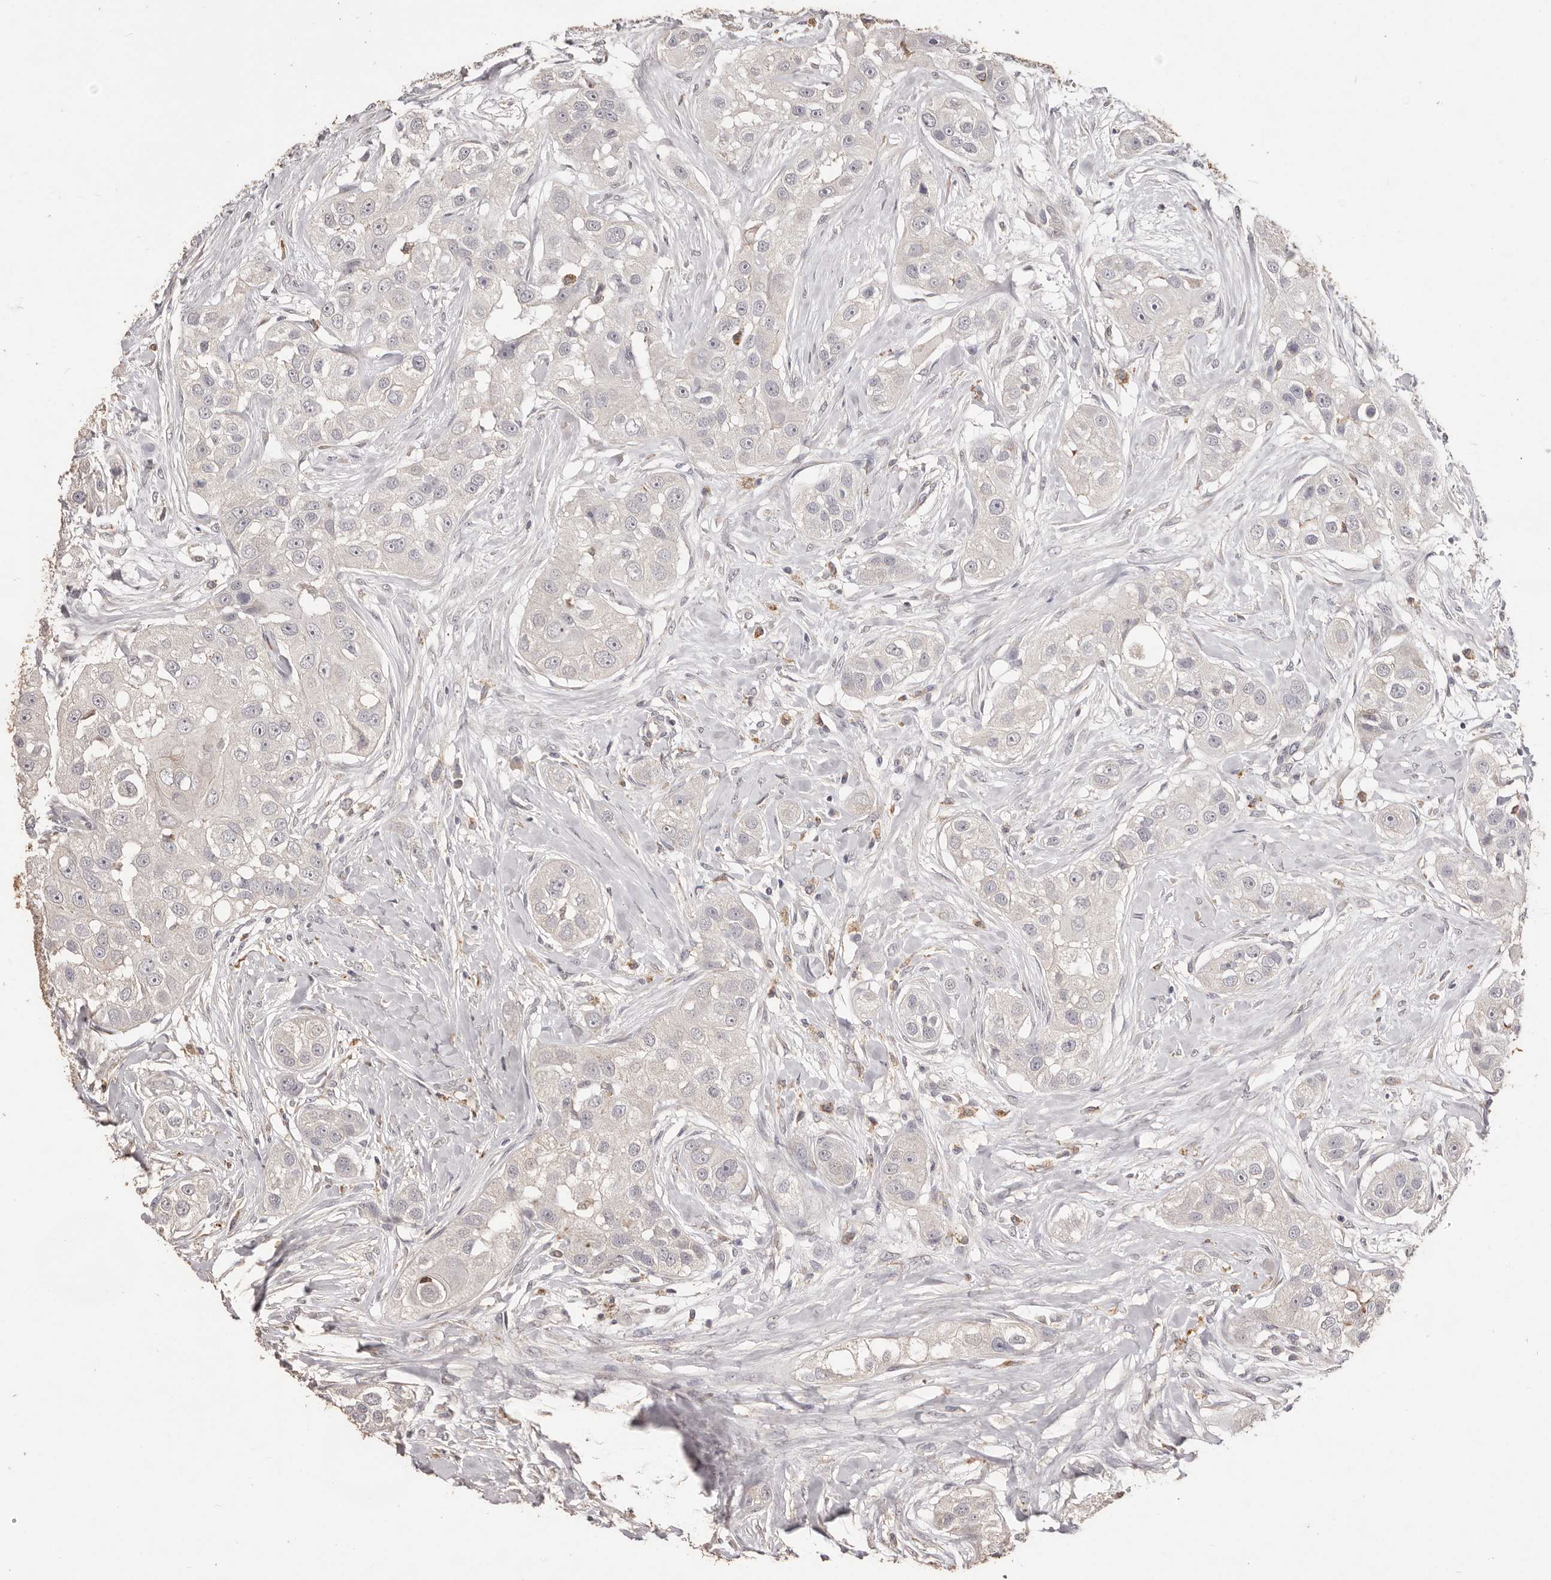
{"staining": {"intensity": "negative", "quantity": "none", "location": "none"}, "tissue": "head and neck cancer", "cell_type": "Tumor cells", "image_type": "cancer", "snomed": [{"axis": "morphology", "description": "Normal tissue, NOS"}, {"axis": "morphology", "description": "Squamous cell carcinoma, NOS"}, {"axis": "topography", "description": "Skeletal muscle"}, {"axis": "topography", "description": "Head-Neck"}], "caption": "A micrograph of head and neck cancer stained for a protein shows no brown staining in tumor cells.", "gene": "PRSS27", "patient": {"sex": "male", "age": 51}}